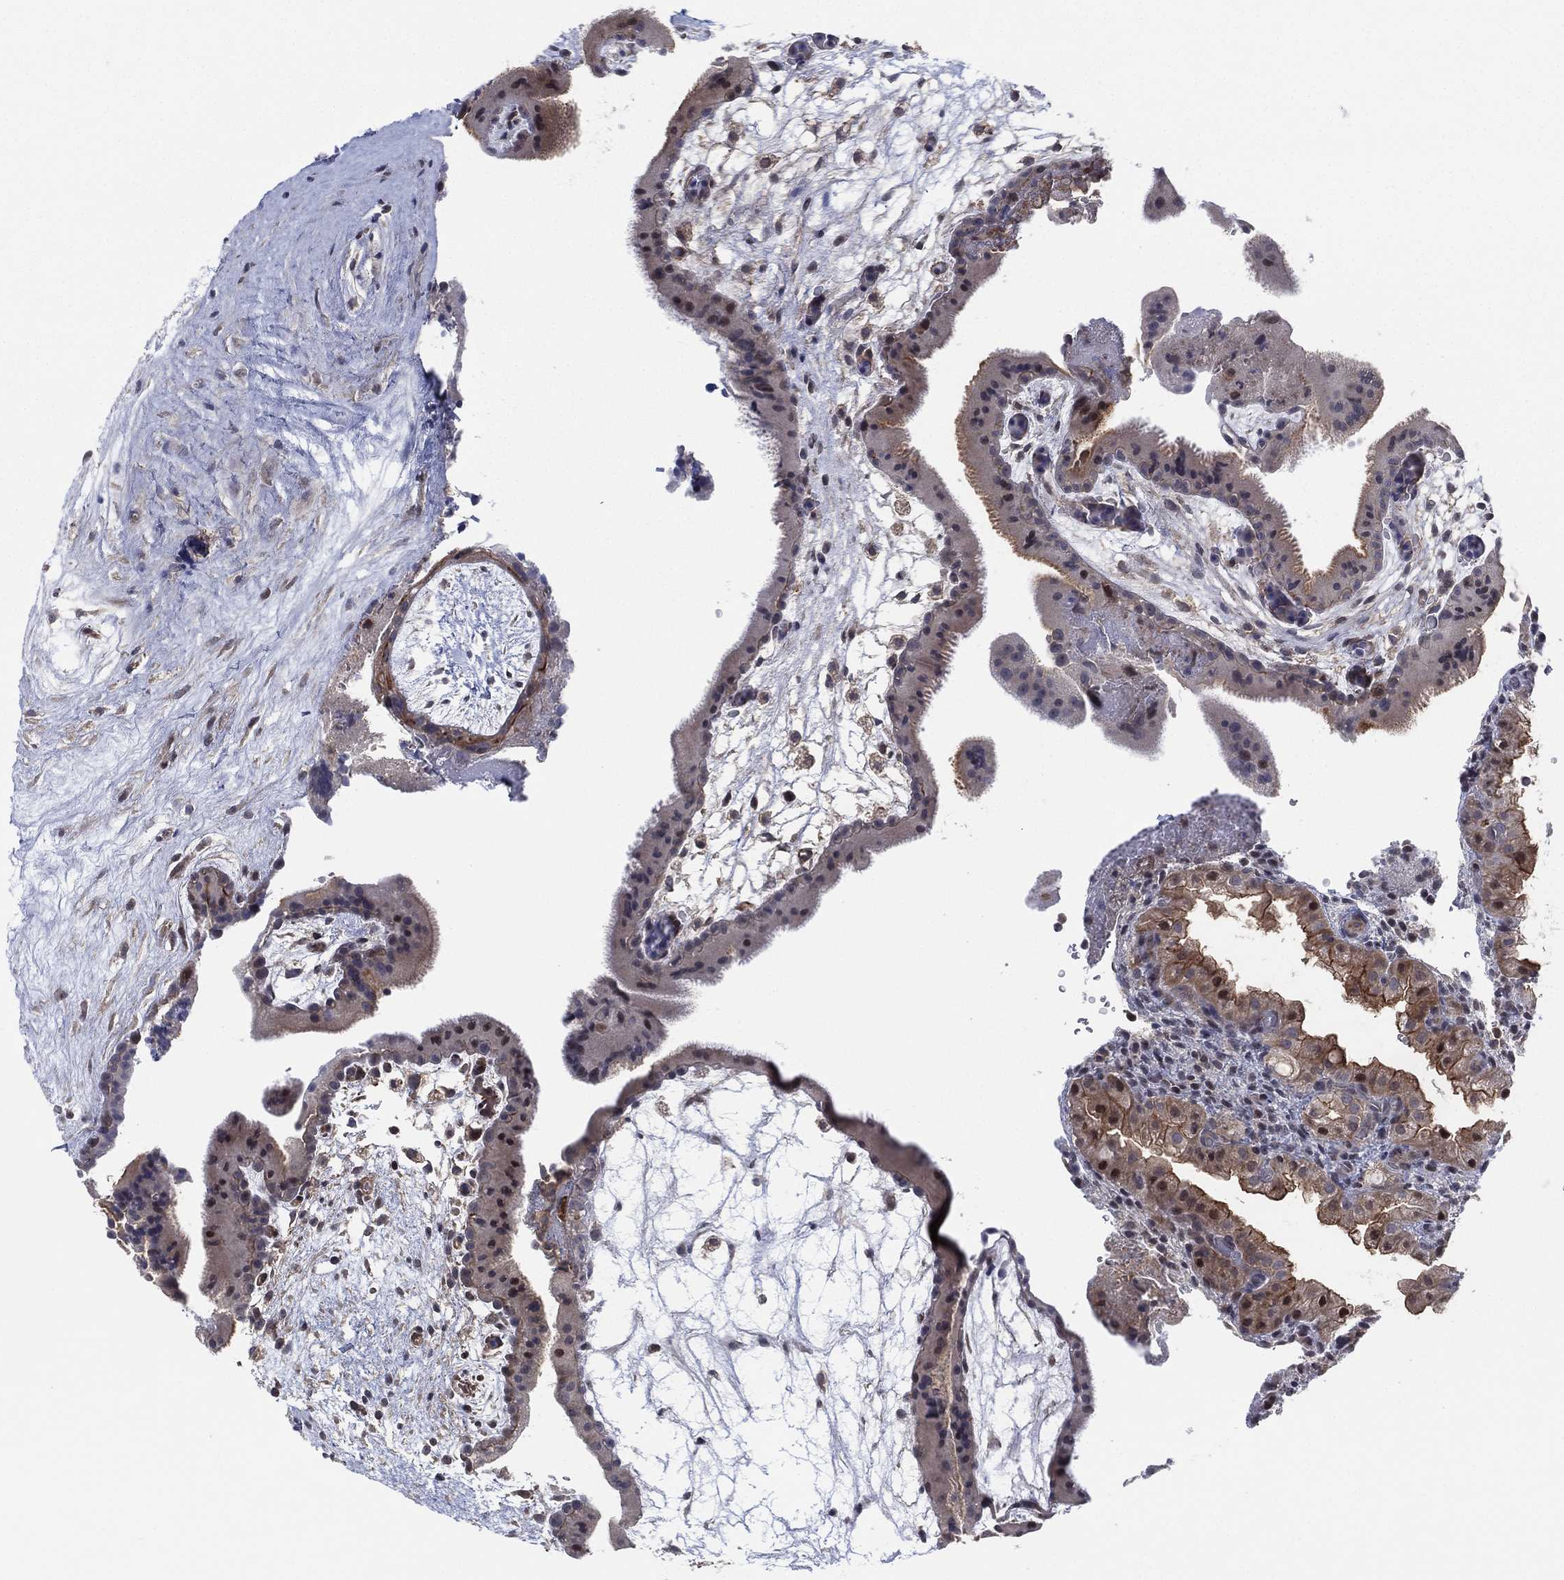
{"staining": {"intensity": "negative", "quantity": "none", "location": "none"}, "tissue": "placenta", "cell_type": "Decidual cells", "image_type": "normal", "snomed": [{"axis": "morphology", "description": "Normal tissue, NOS"}, {"axis": "topography", "description": "Placenta"}], "caption": "Immunohistochemical staining of benign placenta exhibits no significant positivity in decidual cells.", "gene": "TMCO1", "patient": {"sex": "female", "age": 19}}